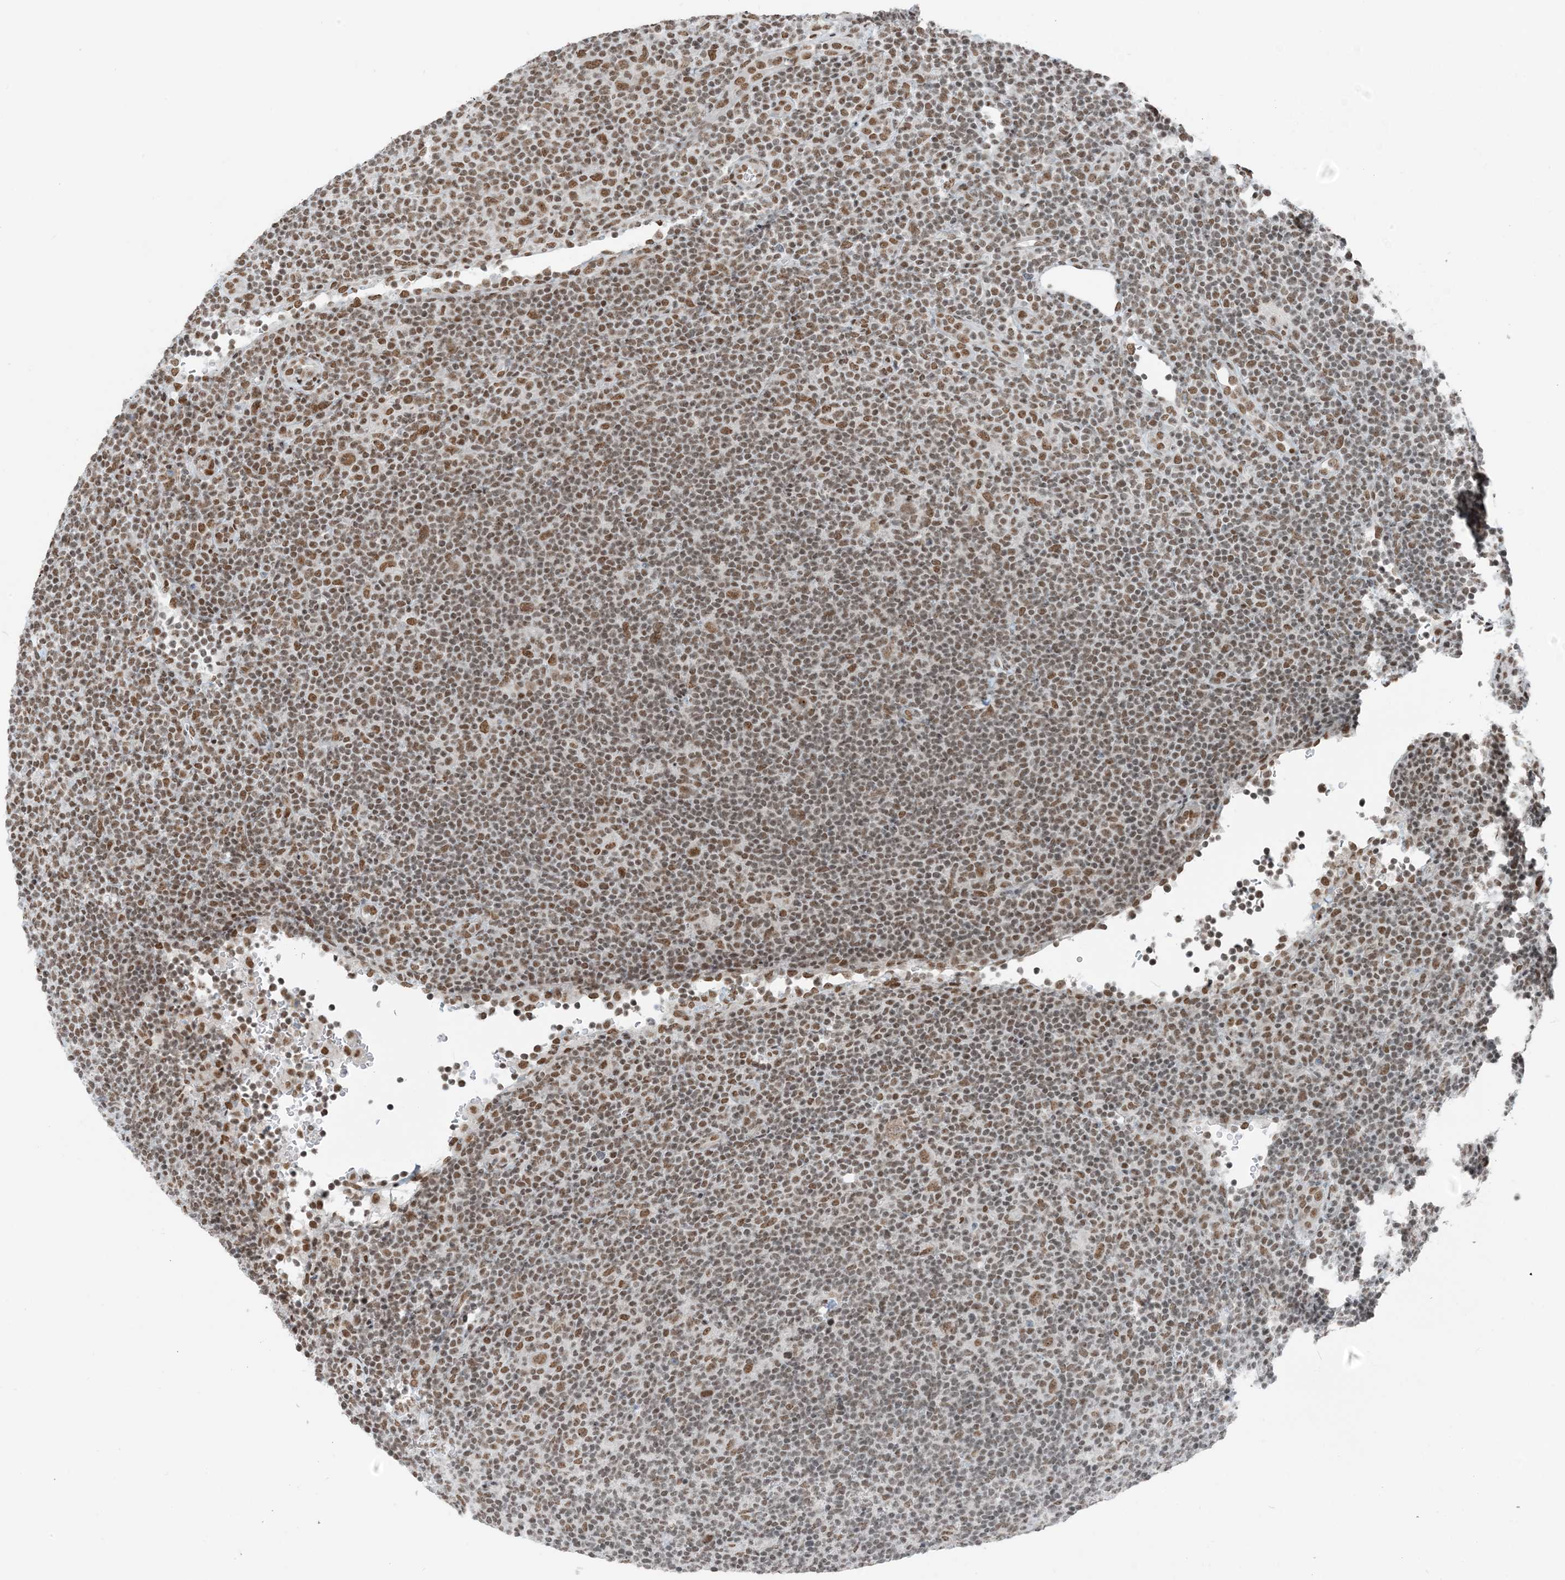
{"staining": {"intensity": "moderate", "quantity": ">75%", "location": "nuclear"}, "tissue": "lymphoma", "cell_type": "Tumor cells", "image_type": "cancer", "snomed": [{"axis": "morphology", "description": "Hodgkin's disease, NOS"}, {"axis": "topography", "description": "Lymph node"}], "caption": "High-power microscopy captured an immunohistochemistry histopathology image of lymphoma, revealing moderate nuclear positivity in about >75% of tumor cells.", "gene": "ZNF500", "patient": {"sex": "female", "age": 57}}